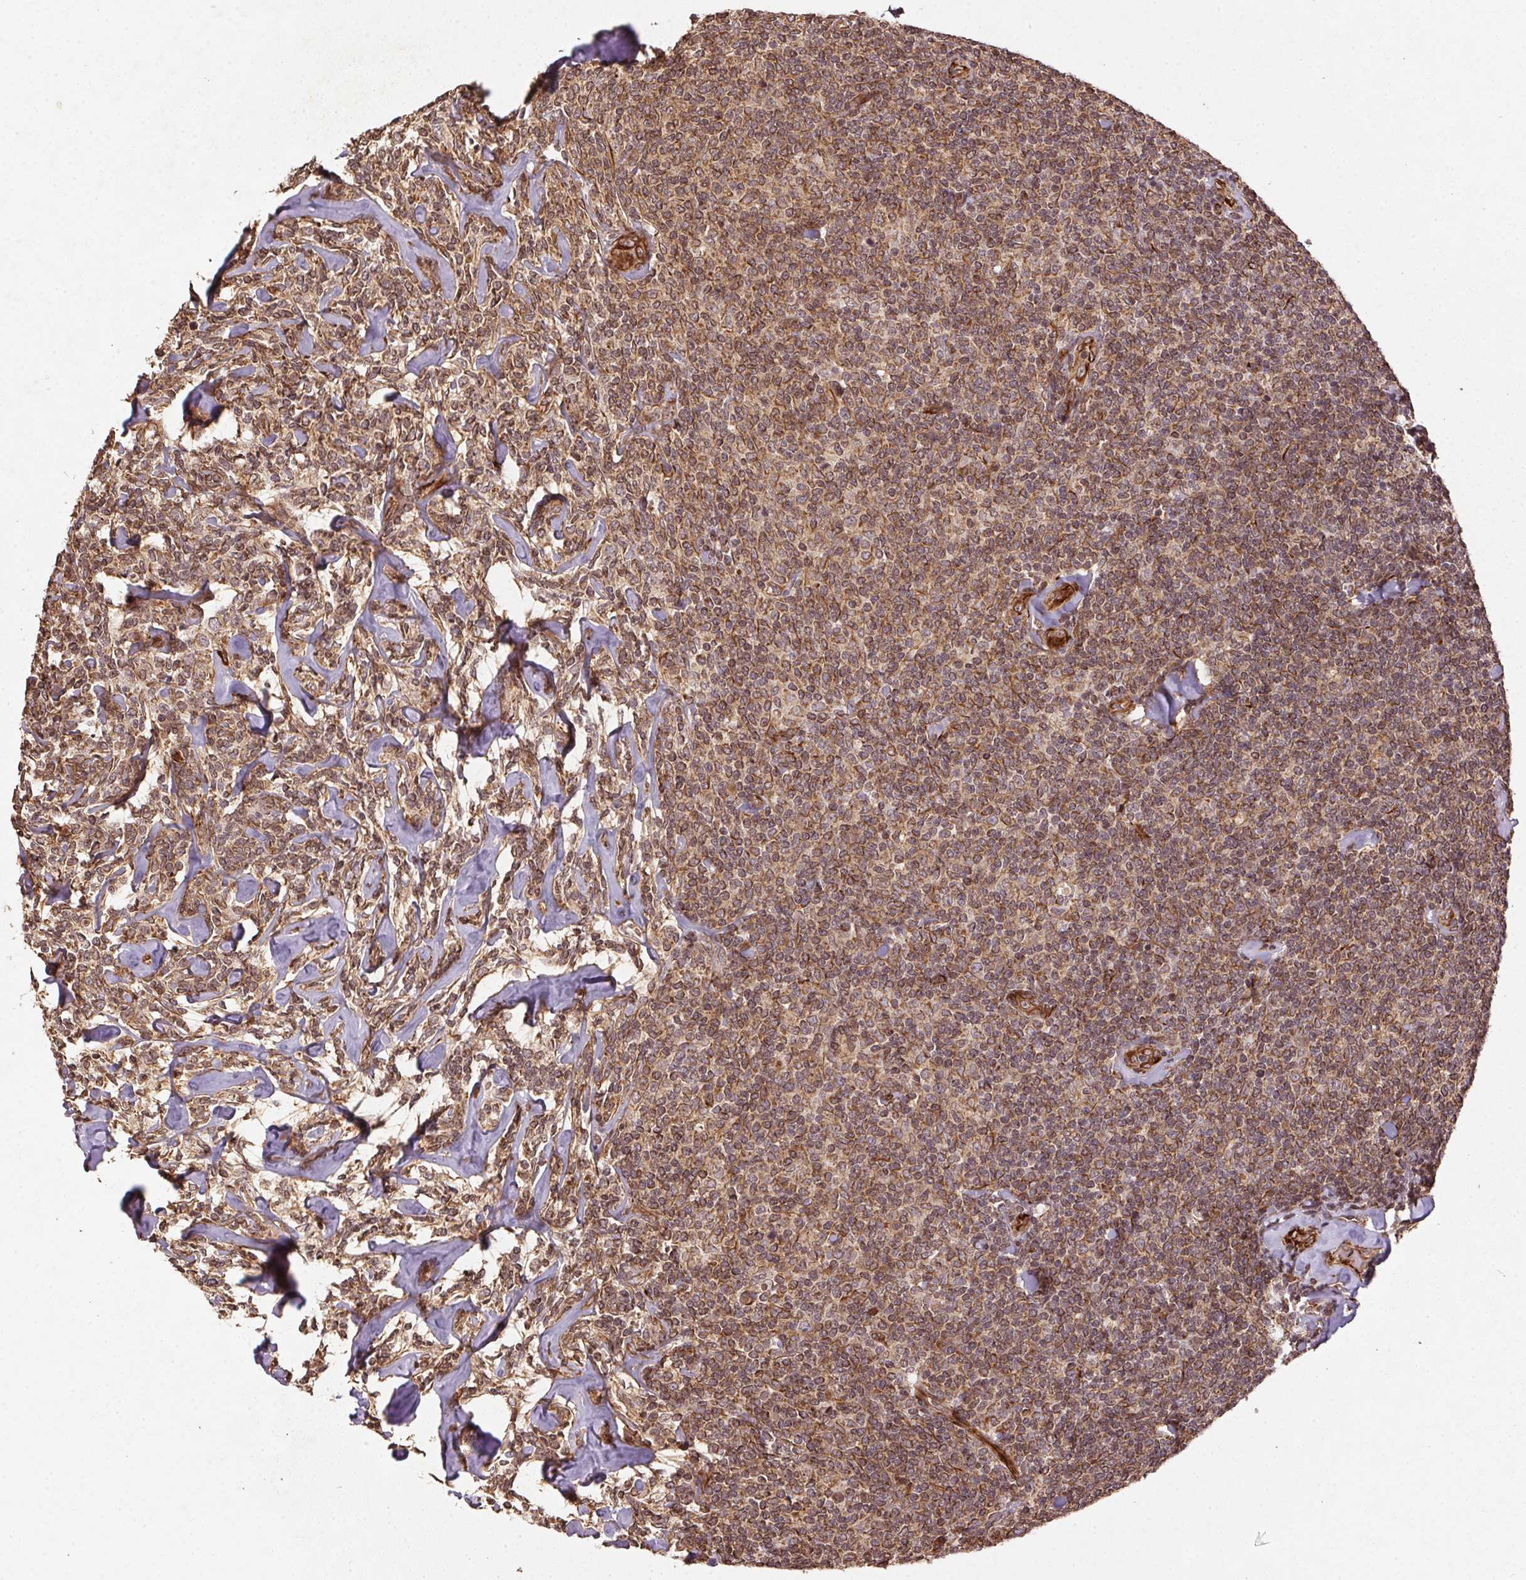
{"staining": {"intensity": "moderate", "quantity": ">75%", "location": "cytoplasmic/membranous"}, "tissue": "lymphoma", "cell_type": "Tumor cells", "image_type": "cancer", "snomed": [{"axis": "morphology", "description": "Malignant lymphoma, non-Hodgkin's type, Low grade"}, {"axis": "topography", "description": "Lymph node"}], "caption": "Immunohistochemistry (IHC) (DAB (3,3'-diaminobenzidine)) staining of low-grade malignant lymphoma, non-Hodgkin's type demonstrates moderate cytoplasmic/membranous protein staining in approximately >75% of tumor cells. (DAB (3,3'-diaminobenzidine) IHC, brown staining for protein, blue staining for nuclei).", "gene": "SPRED2", "patient": {"sex": "female", "age": 56}}